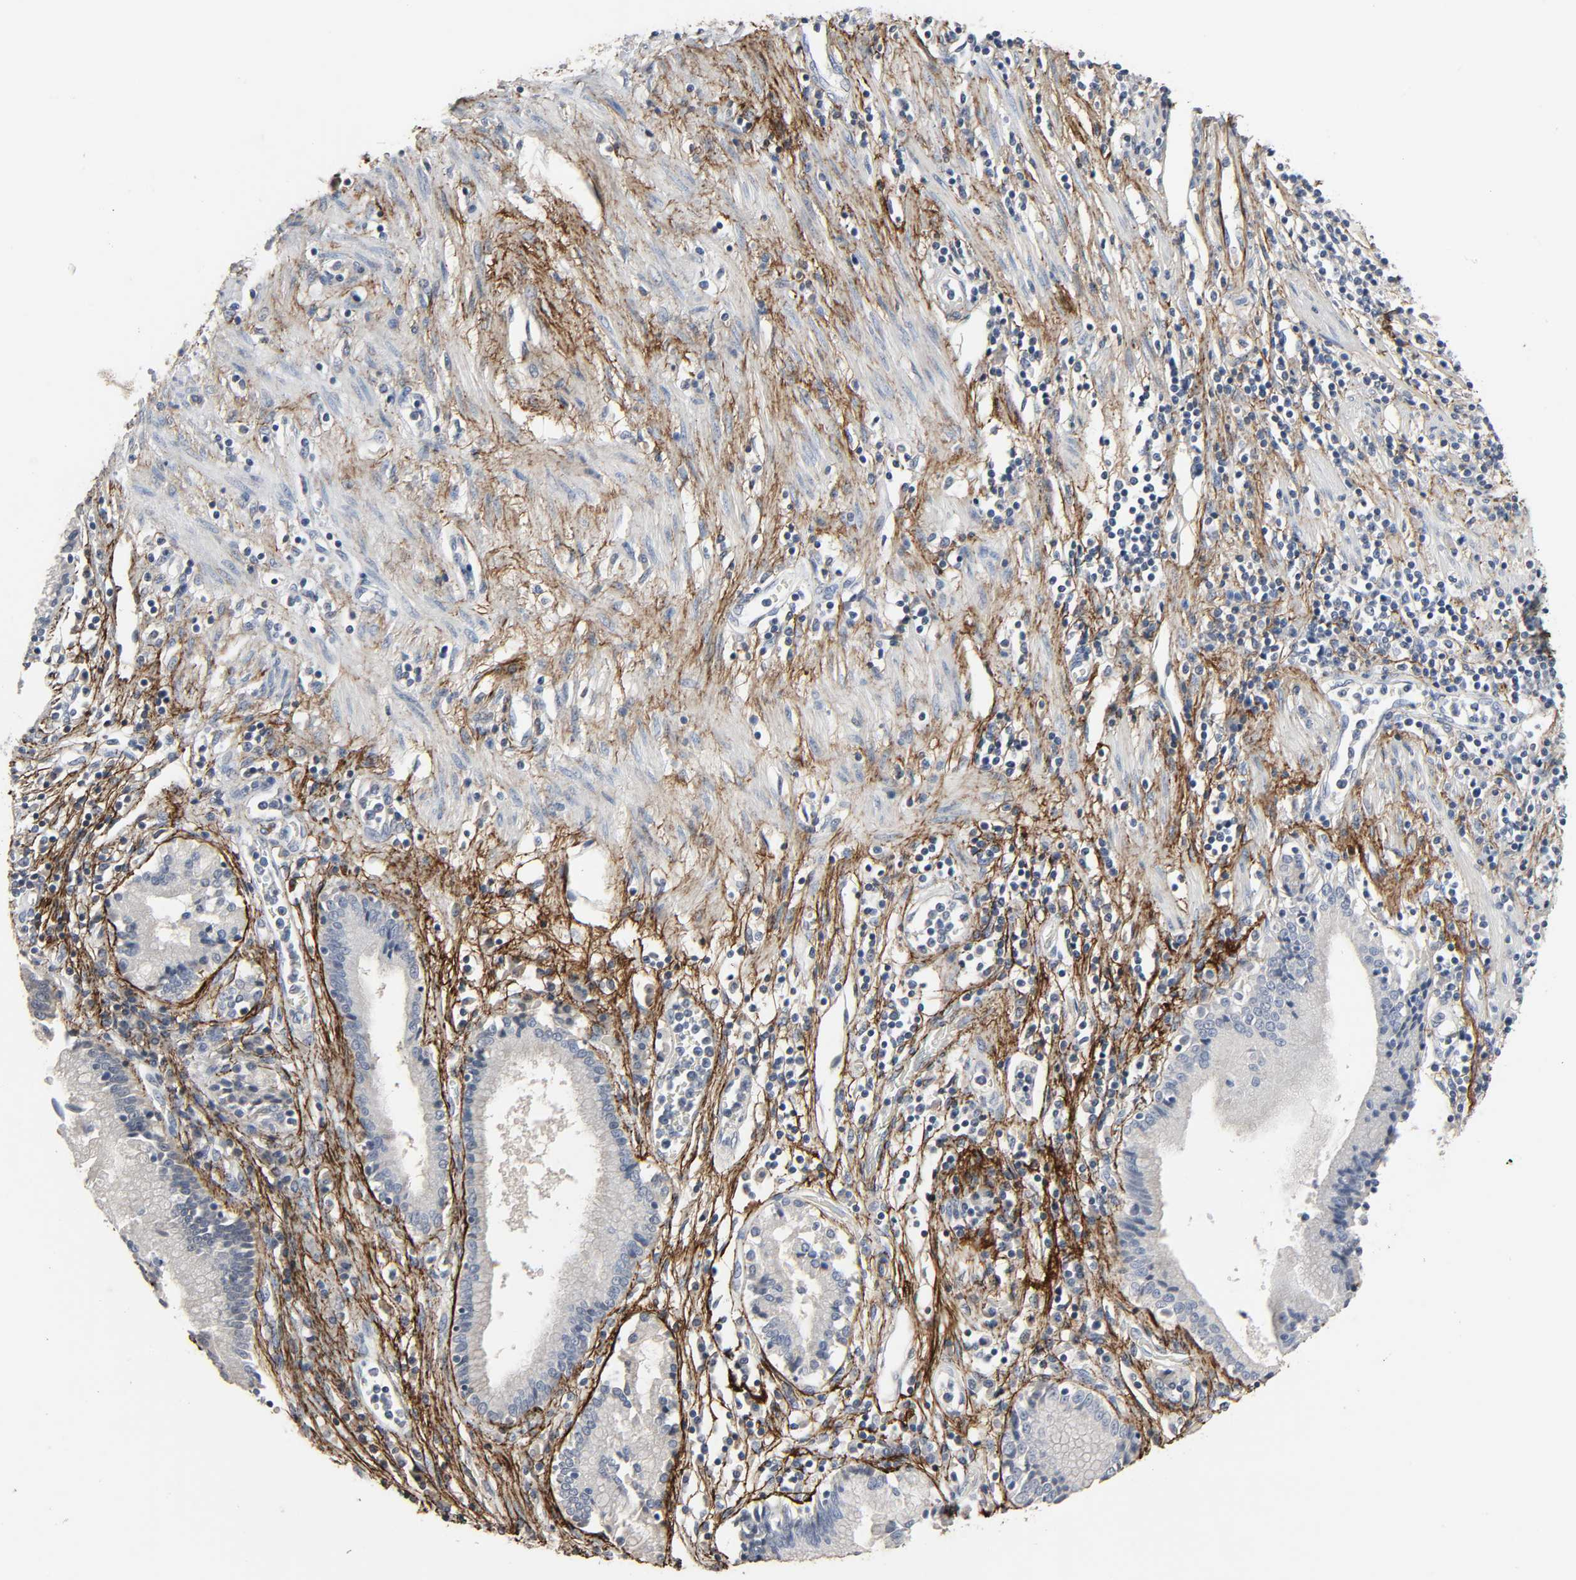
{"staining": {"intensity": "negative", "quantity": "none", "location": "none"}, "tissue": "pancreatic cancer", "cell_type": "Tumor cells", "image_type": "cancer", "snomed": [{"axis": "morphology", "description": "Adenocarcinoma, NOS"}, {"axis": "topography", "description": "Pancreas"}], "caption": "DAB immunohistochemical staining of human pancreatic cancer (adenocarcinoma) shows no significant positivity in tumor cells. The staining was performed using DAB to visualize the protein expression in brown, while the nuclei were stained in blue with hematoxylin (Magnification: 20x).", "gene": "FBLN5", "patient": {"sex": "female", "age": 48}}